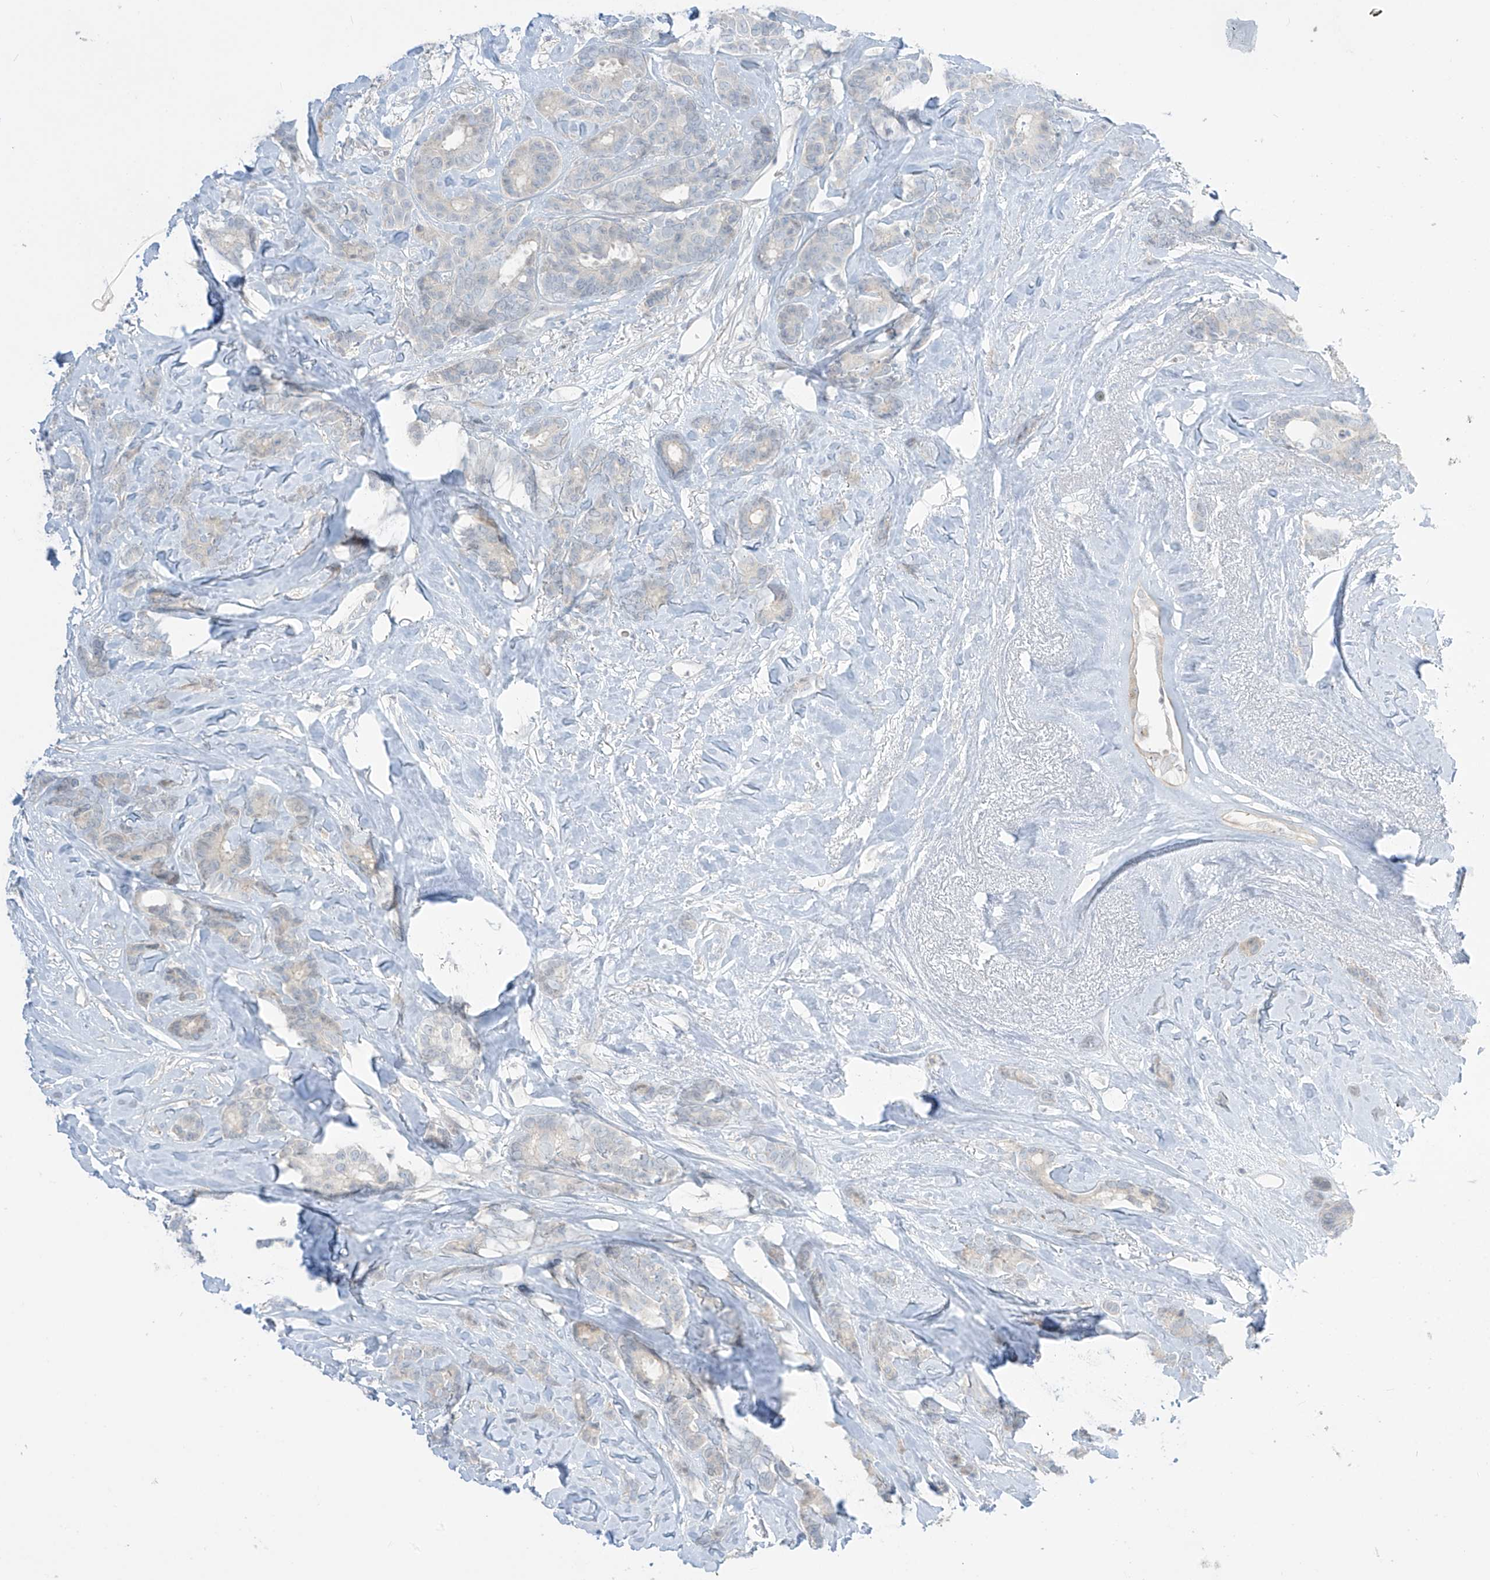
{"staining": {"intensity": "weak", "quantity": "<25%", "location": "cytoplasmic/membranous"}, "tissue": "breast cancer", "cell_type": "Tumor cells", "image_type": "cancer", "snomed": [{"axis": "morphology", "description": "Duct carcinoma"}, {"axis": "topography", "description": "Breast"}], "caption": "This is a micrograph of immunohistochemistry staining of breast cancer (invasive ductal carcinoma), which shows no staining in tumor cells. Brightfield microscopy of immunohistochemistry (IHC) stained with DAB (3,3'-diaminobenzidine) (brown) and hematoxylin (blue), captured at high magnification.", "gene": "ASPRV1", "patient": {"sex": "female", "age": 87}}